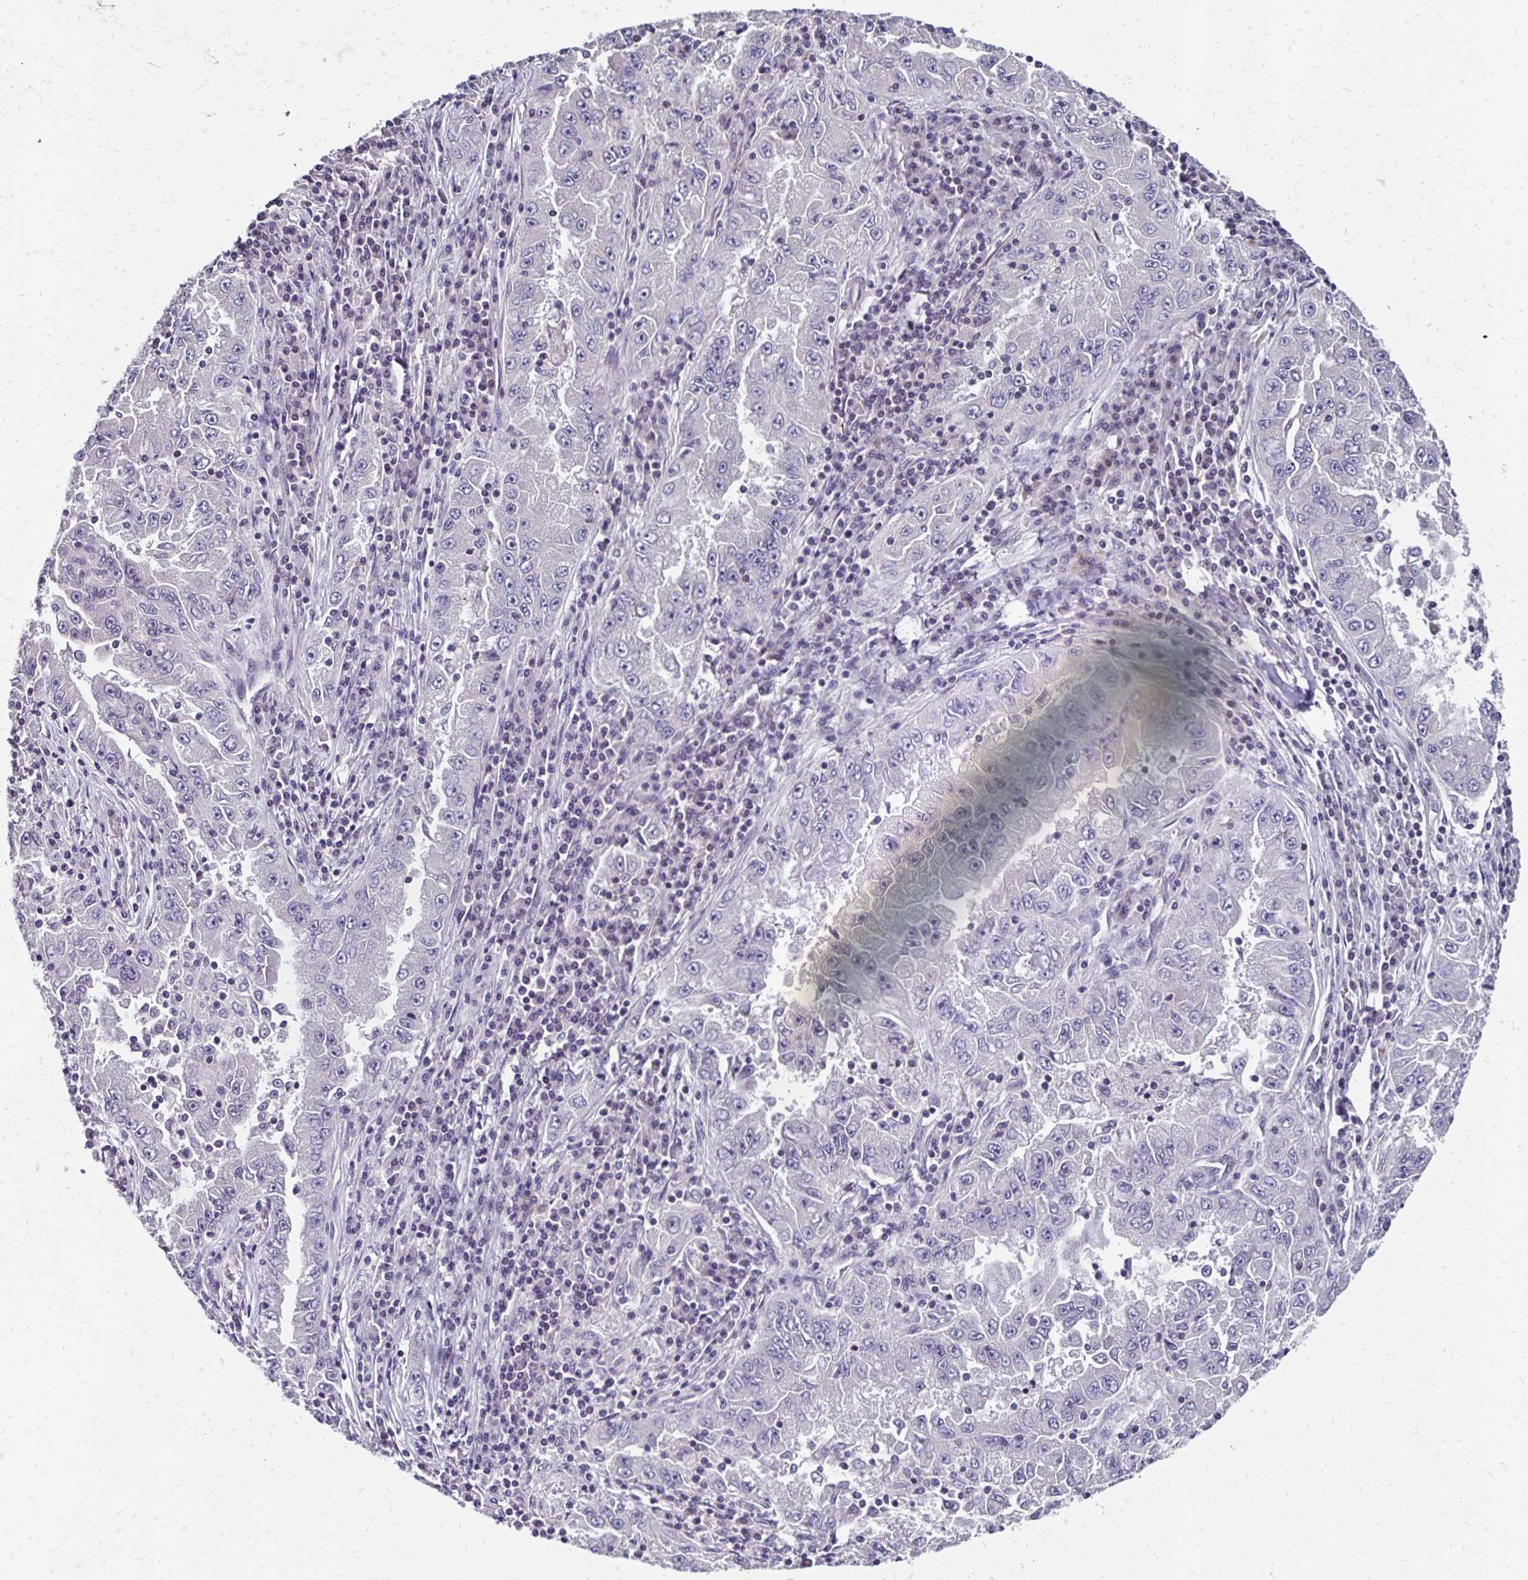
{"staining": {"intensity": "negative", "quantity": "none", "location": "none"}, "tissue": "lung cancer", "cell_type": "Tumor cells", "image_type": "cancer", "snomed": [{"axis": "morphology", "description": "Adenocarcinoma, NOS"}, {"axis": "morphology", "description": "Adenocarcinoma primary or metastatic"}, {"axis": "topography", "description": "Lung"}], "caption": "Immunohistochemistry (IHC) of lung cancer displays no positivity in tumor cells.", "gene": "CBX7", "patient": {"sex": "male", "age": 74}}